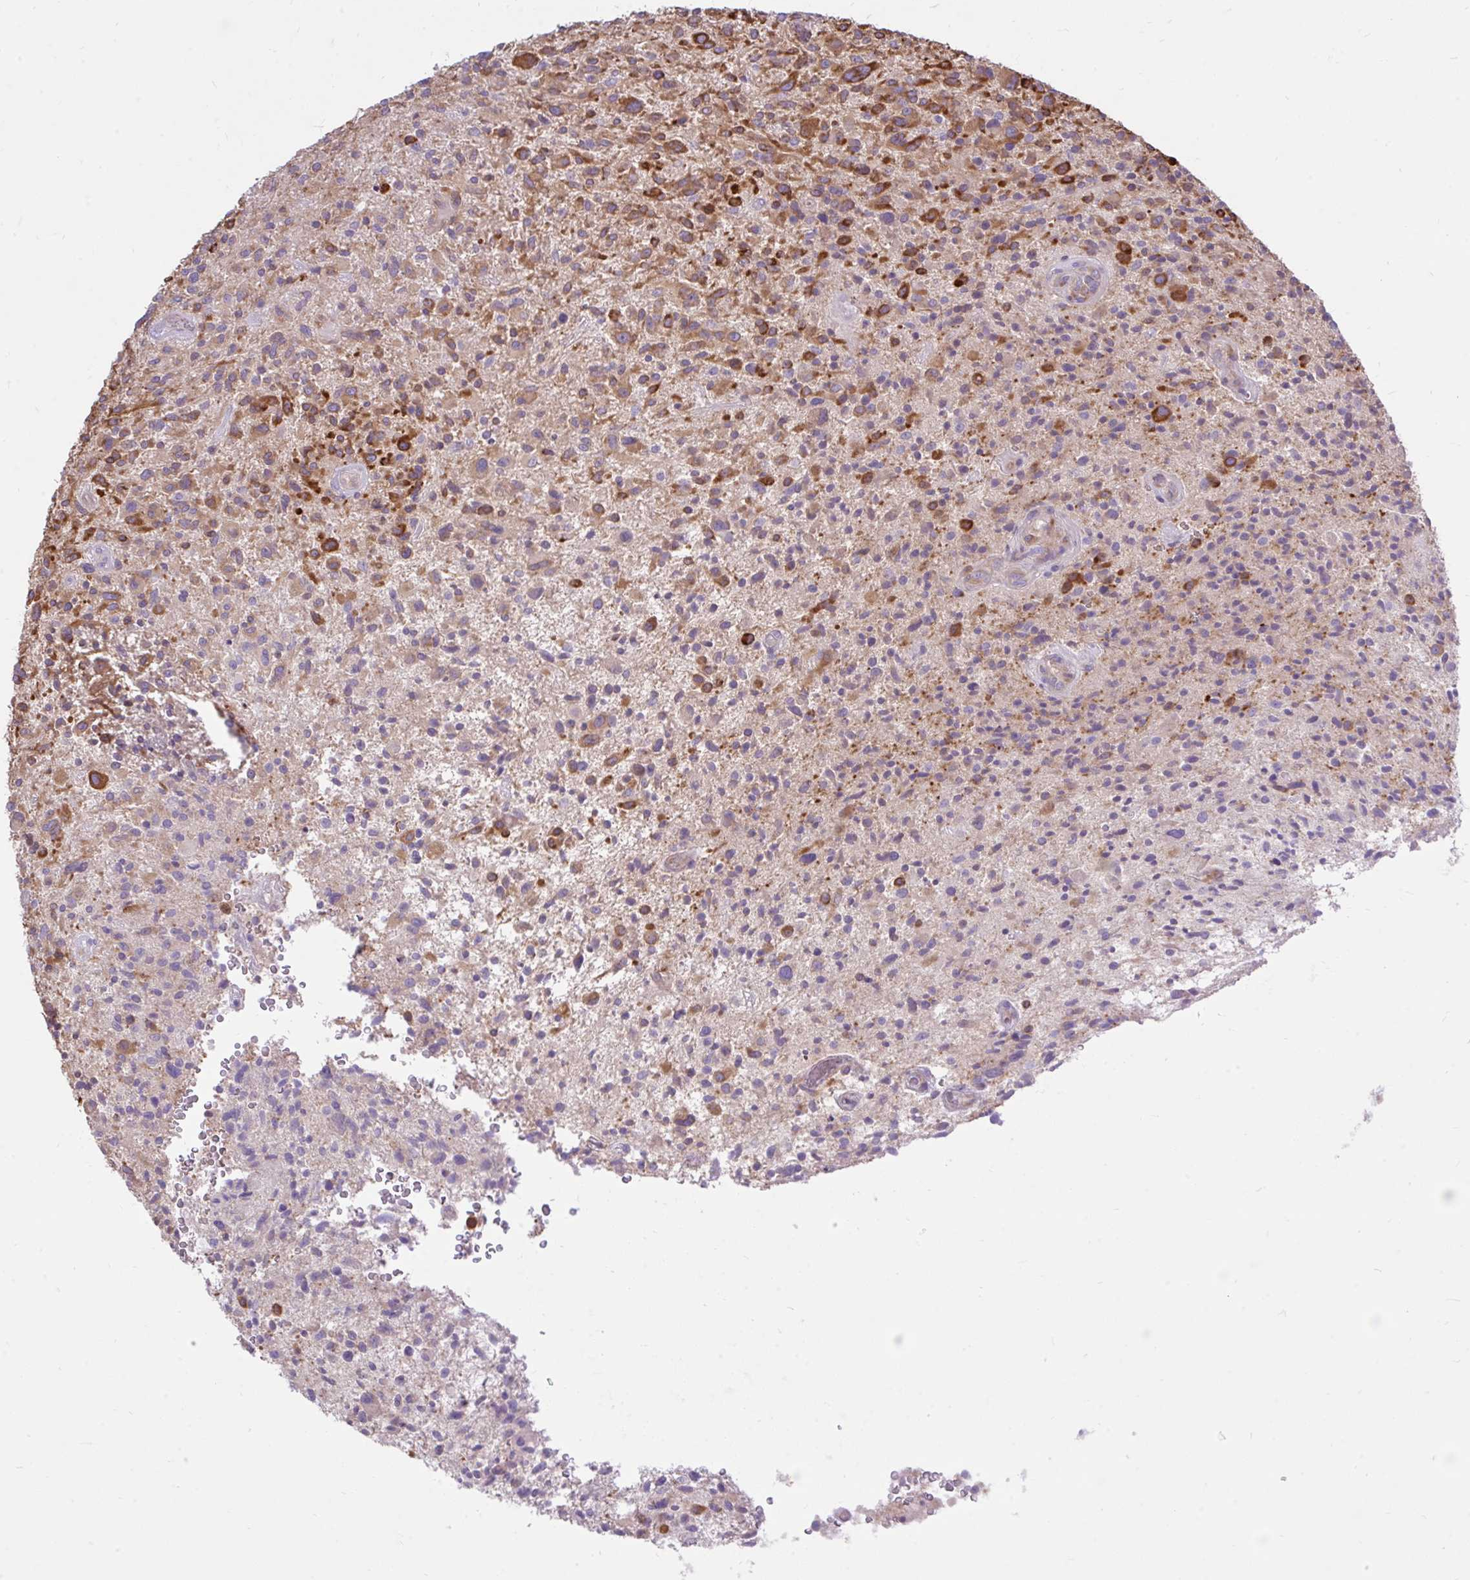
{"staining": {"intensity": "moderate", "quantity": ">75%", "location": "cytoplasmic/membranous"}, "tissue": "glioma", "cell_type": "Tumor cells", "image_type": "cancer", "snomed": [{"axis": "morphology", "description": "Glioma, malignant, High grade"}, {"axis": "topography", "description": "Brain"}], "caption": "Tumor cells display medium levels of moderate cytoplasmic/membranous staining in approximately >75% of cells in human malignant glioma (high-grade).", "gene": "EEF1A2", "patient": {"sex": "male", "age": 47}}